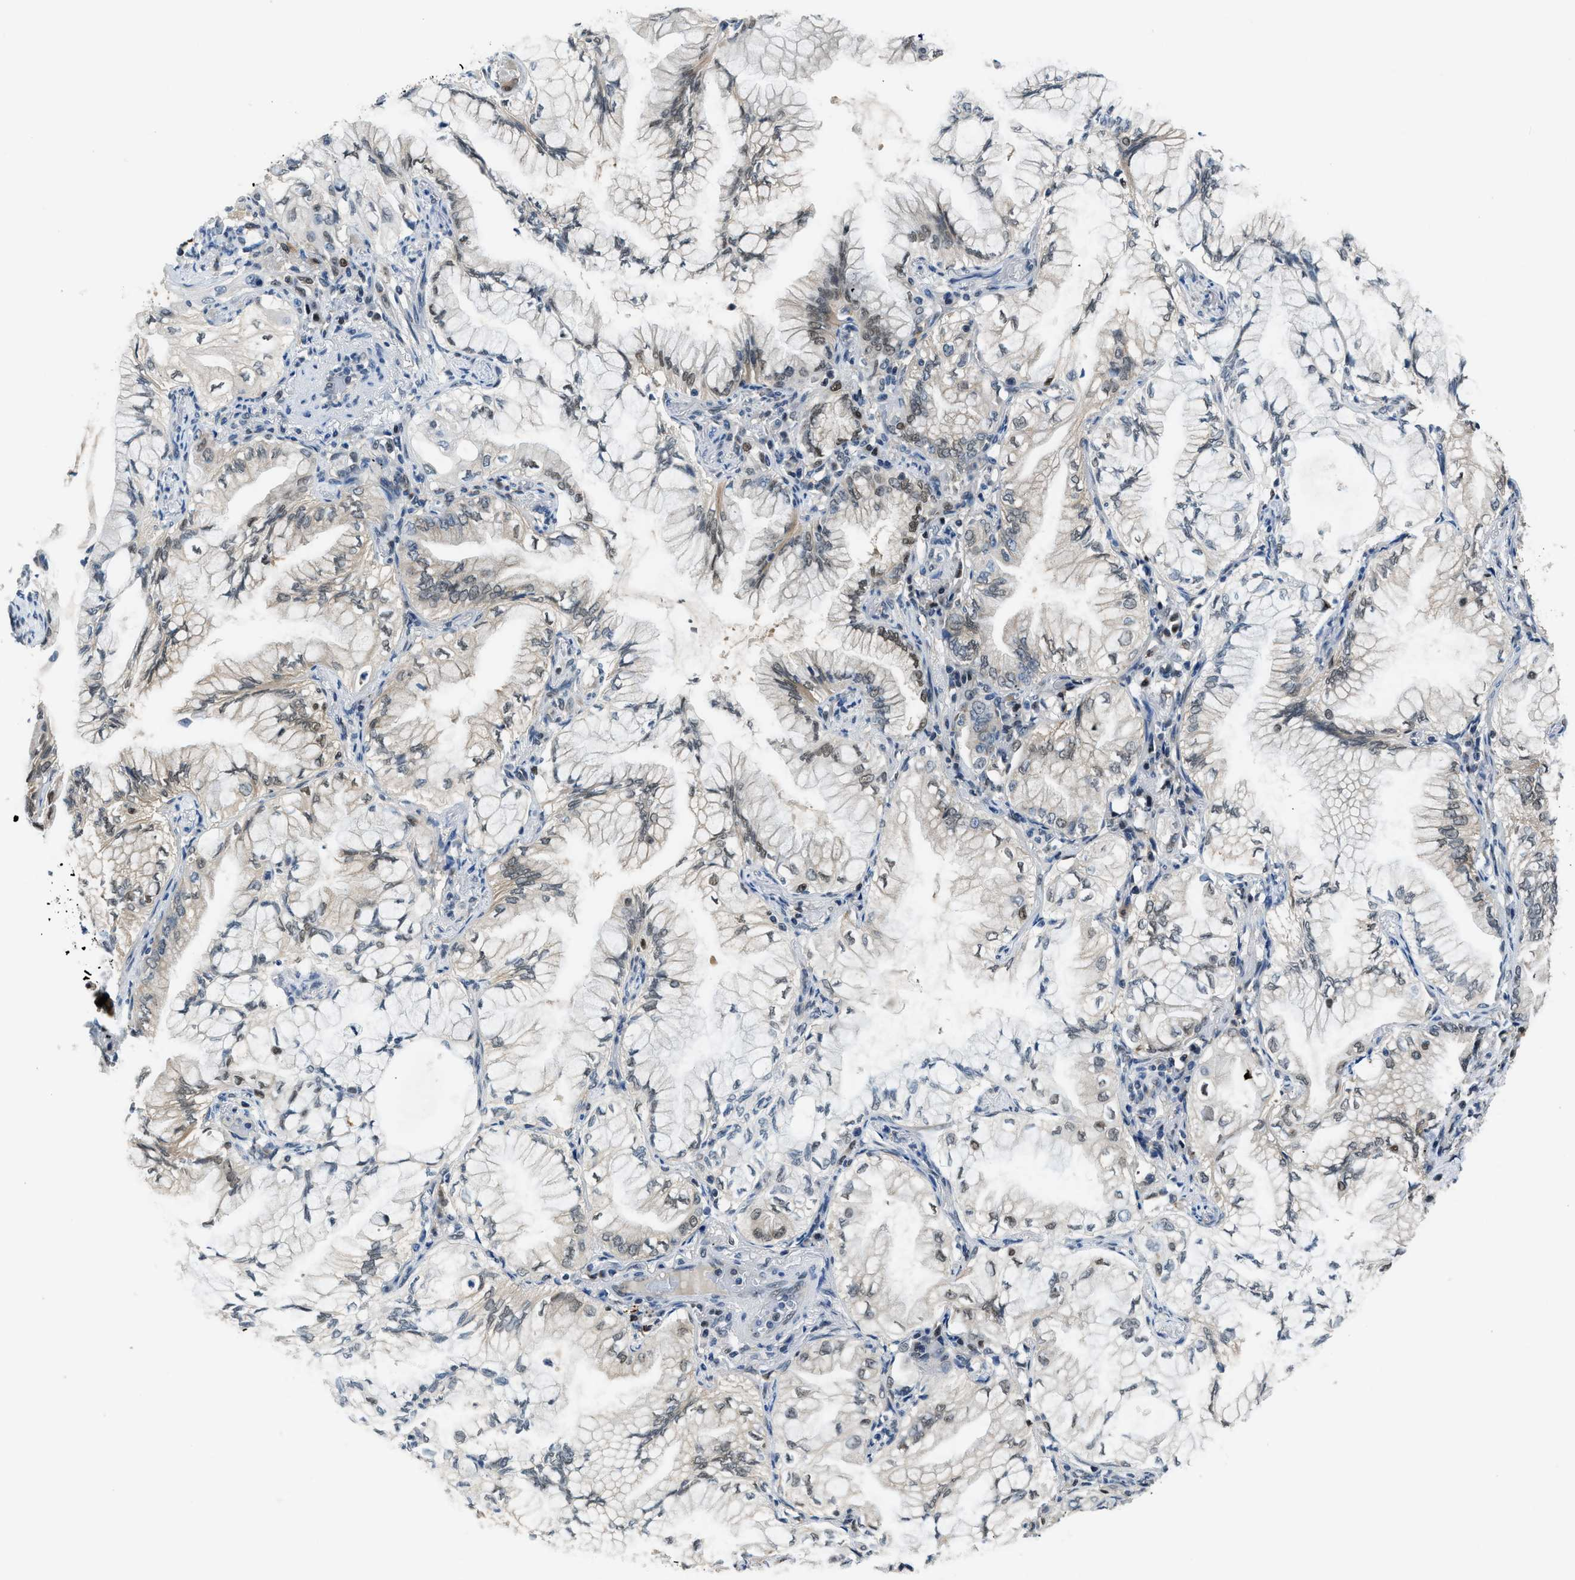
{"staining": {"intensity": "negative", "quantity": "none", "location": "none"}, "tissue": "lung cancer", "cell_type": "Tumor cells", "image_type": "cancer", "snomed": [{"axis": "morphology", "description": "Adenocarcinoma, NOS"}, {"axis": "topography", "description": "Lung"}], "caption": "Protein analysis of lung adenocarcinoma demonstrates no significant staining in tumor cells.", "gene": "ALX1", "patient": {"sex": "female", "age": 70}}